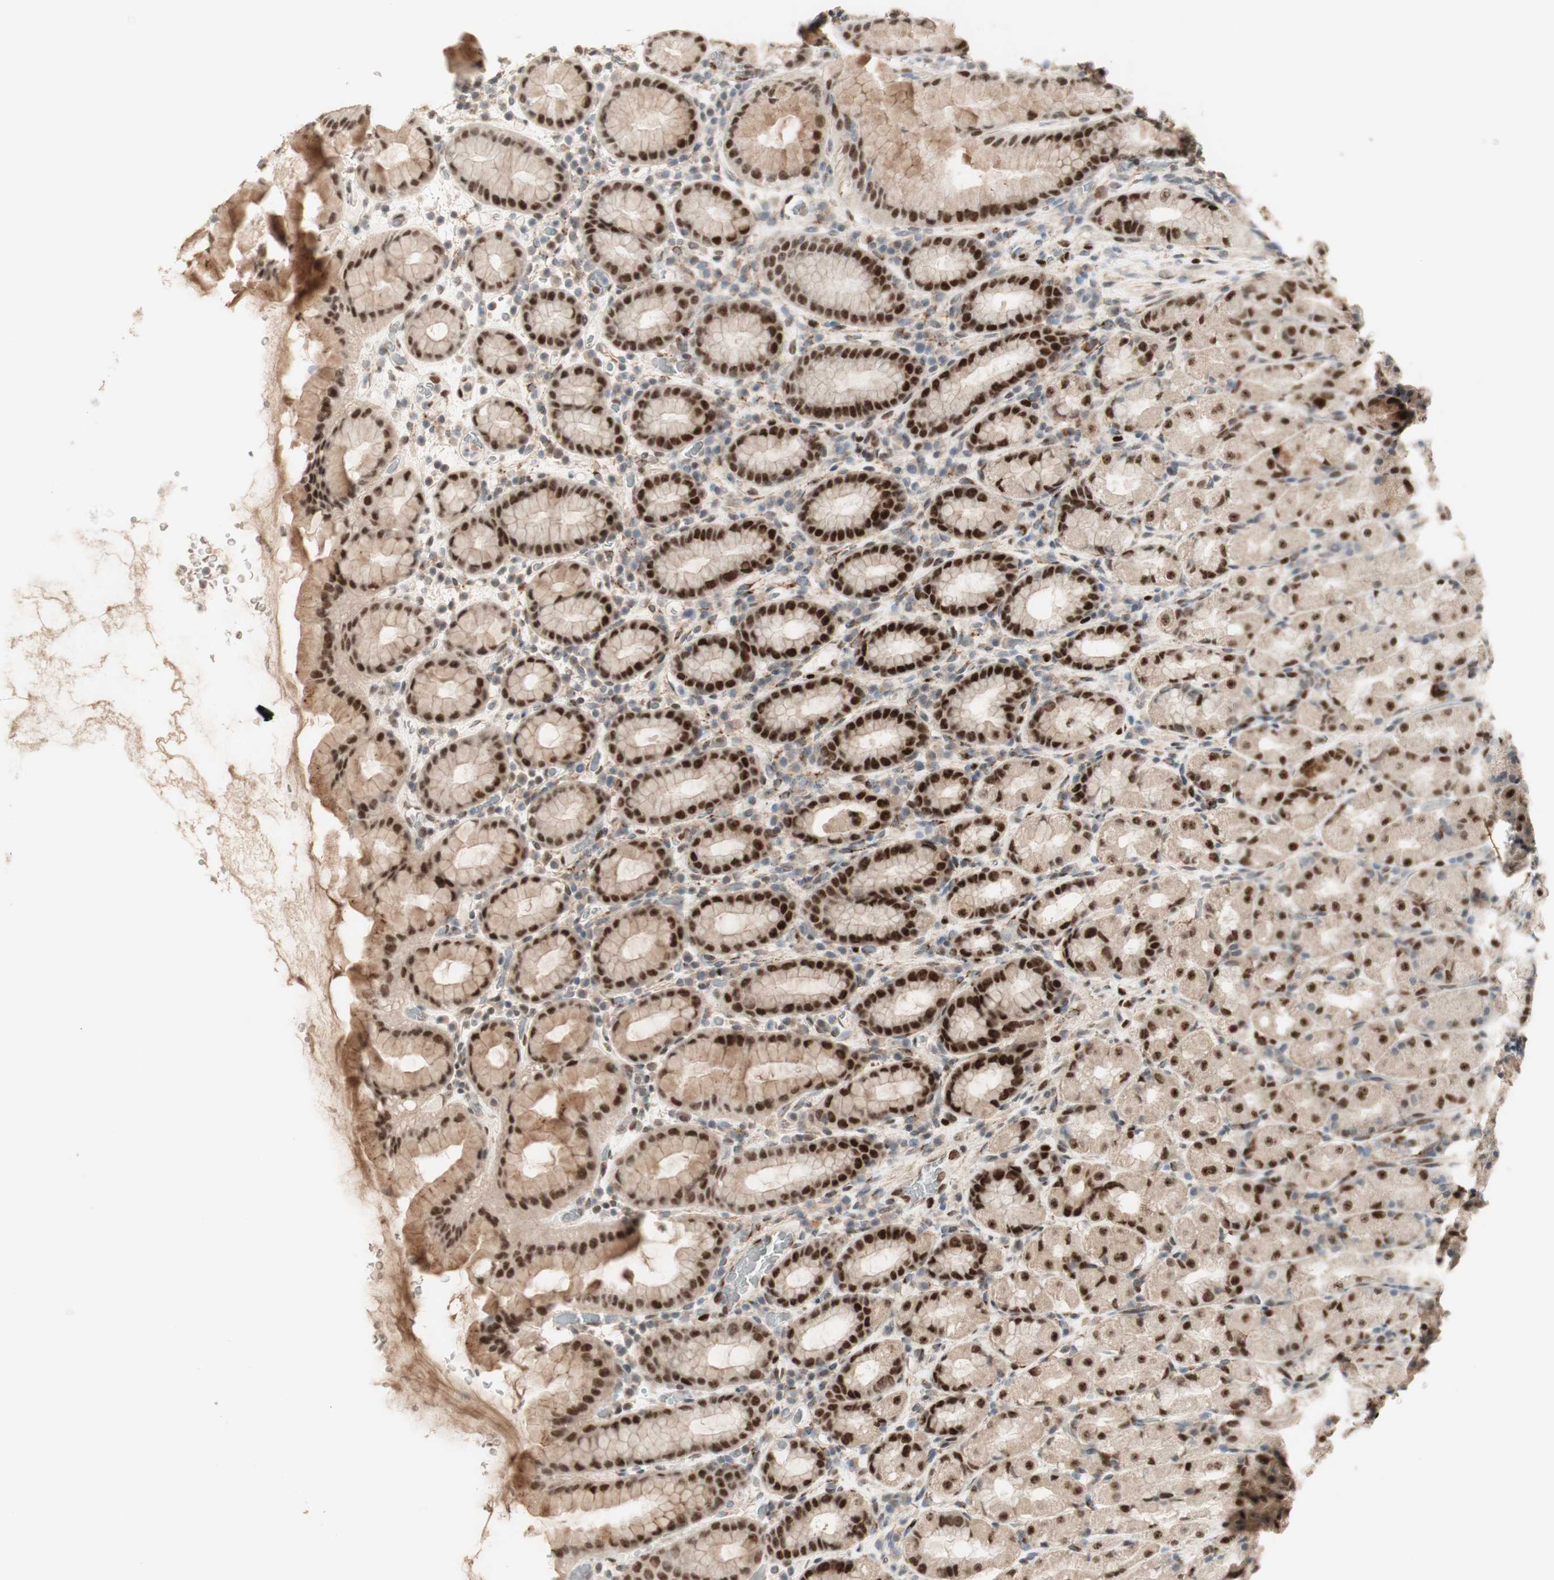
{"staining": {"intensity": "strong", "quantity": ">75%", "location": "nuclear"}, "tissue": "stomach", "cell_type": "Glandular cells", "image_type": "normal", "snomed": [{"axis": "morphology", "description": "Normal tissue, NOS"}, {"axis": "topography", "description": "Stomach, upper"}], "caption": "Immunohistochemistry (DAB) staining of benign stomach shows strong nuclear protein staining in approximately >75% of glandular cells.", "gene": "FOXP1", "patient": {"sex": "male", "age": 68}}